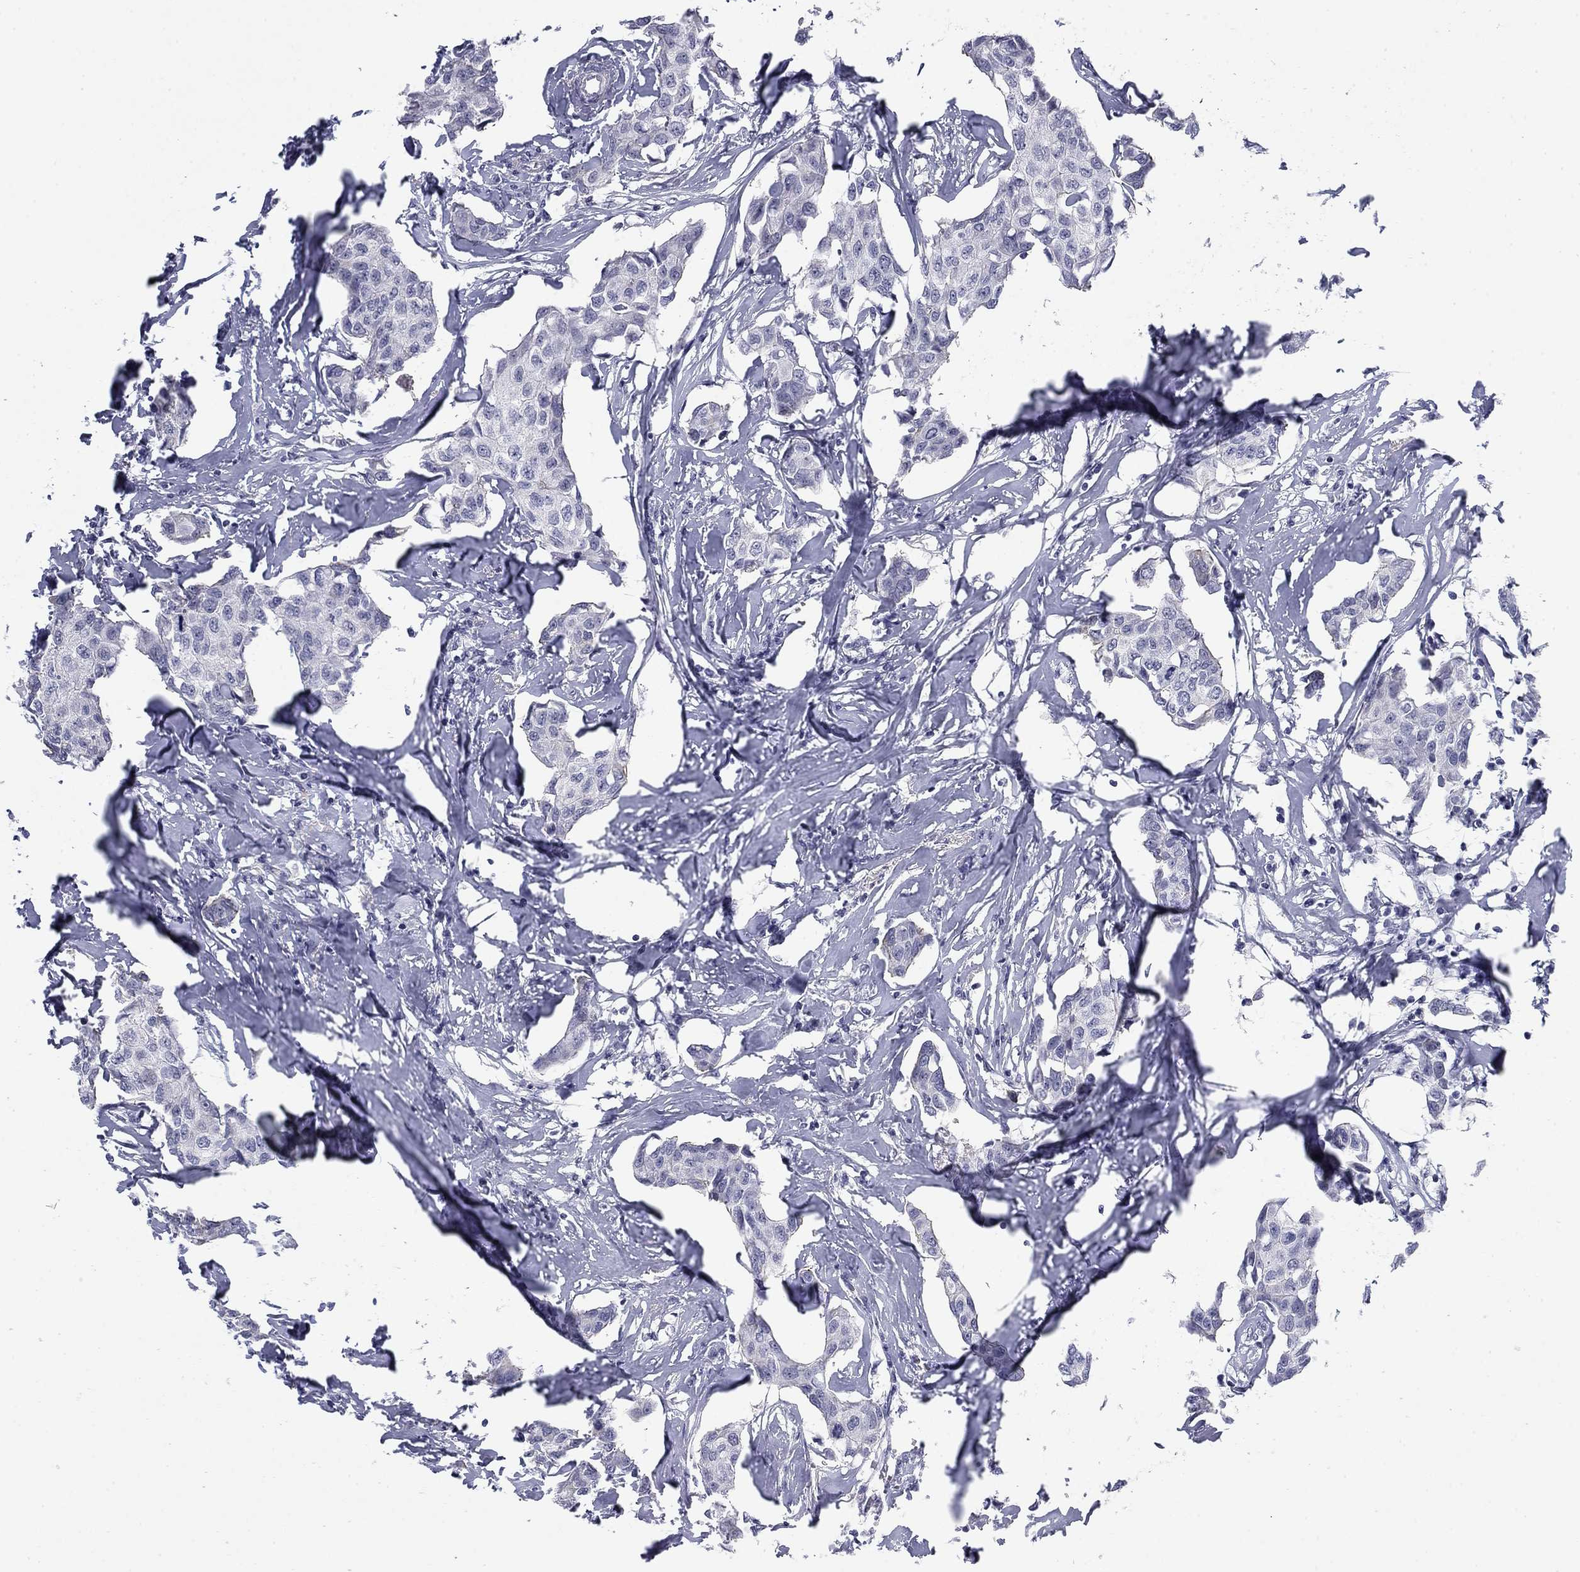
{"staining": {"intensity": "negative", "quantity": "none", "location": "none"}, "tissue": "breast cancer", "cell_type": "Tumor cells", "image_type": "cancer", "snomed": [{"axis": "morphology", "description": "Duct carcinoma"}, {"axis": "topography", "description": "Breast"}], "caption": "Immunohistochemistry (IHC) micrograph of breast intraductal carcinoma stained for a protein (brown), which exhibits no expression in tumor cells. The staining was performed using DAB to visualize the protein expression in brown, while the nuclei were stained in blue with hematoxylin (Magnification: 20x).", "gene": "PRPH", "patient": {"sex": "female", "age": 80}}